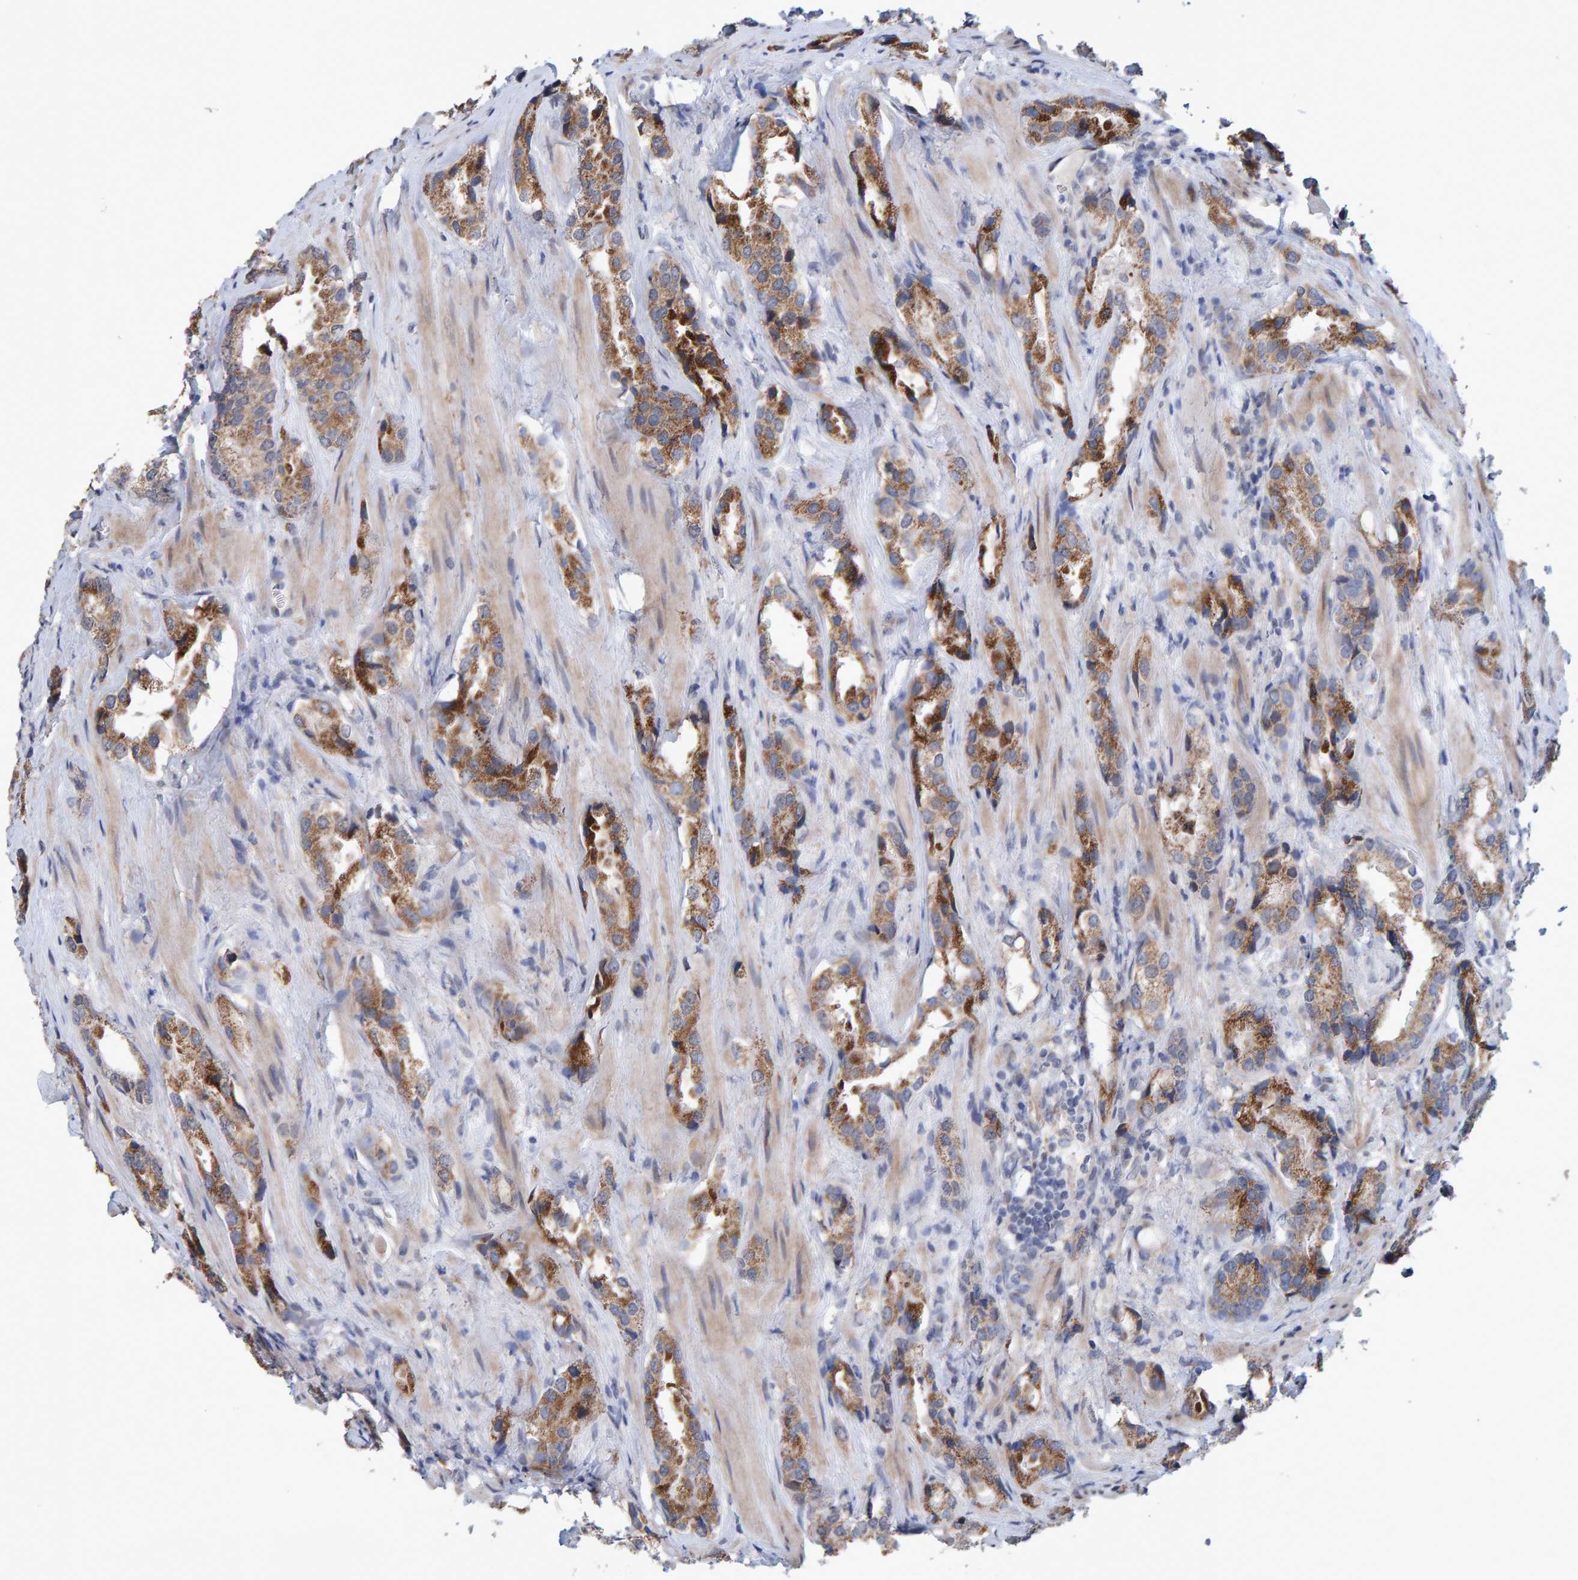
{"staining": {"intensity": "moderate", "quantity": ">75%", "location": "cytoplasmic/membranous"}, "tissue": "prostate cancer", "cell_type": "Tumor cells", "image_type": "cancer", "snomed": [{"axis": "morphology", "description": "Adenocarcinoma, High grade"}, {"axis": "topography", "description": "Prostate"}], "caption": "Prostate cancer (adenocarcinoma (high-grade)) tissue displays moderate cytoplasmic/membranous staining in approximately >75% of tumor cells Using DAB (3,3'-diaminobenzidine) (brown) and hematoxylin (blue) stains, captured at high magnification using brightfield microscopy.", "gene": "USP43", "patient": {"sex": "male", "age": 63}}